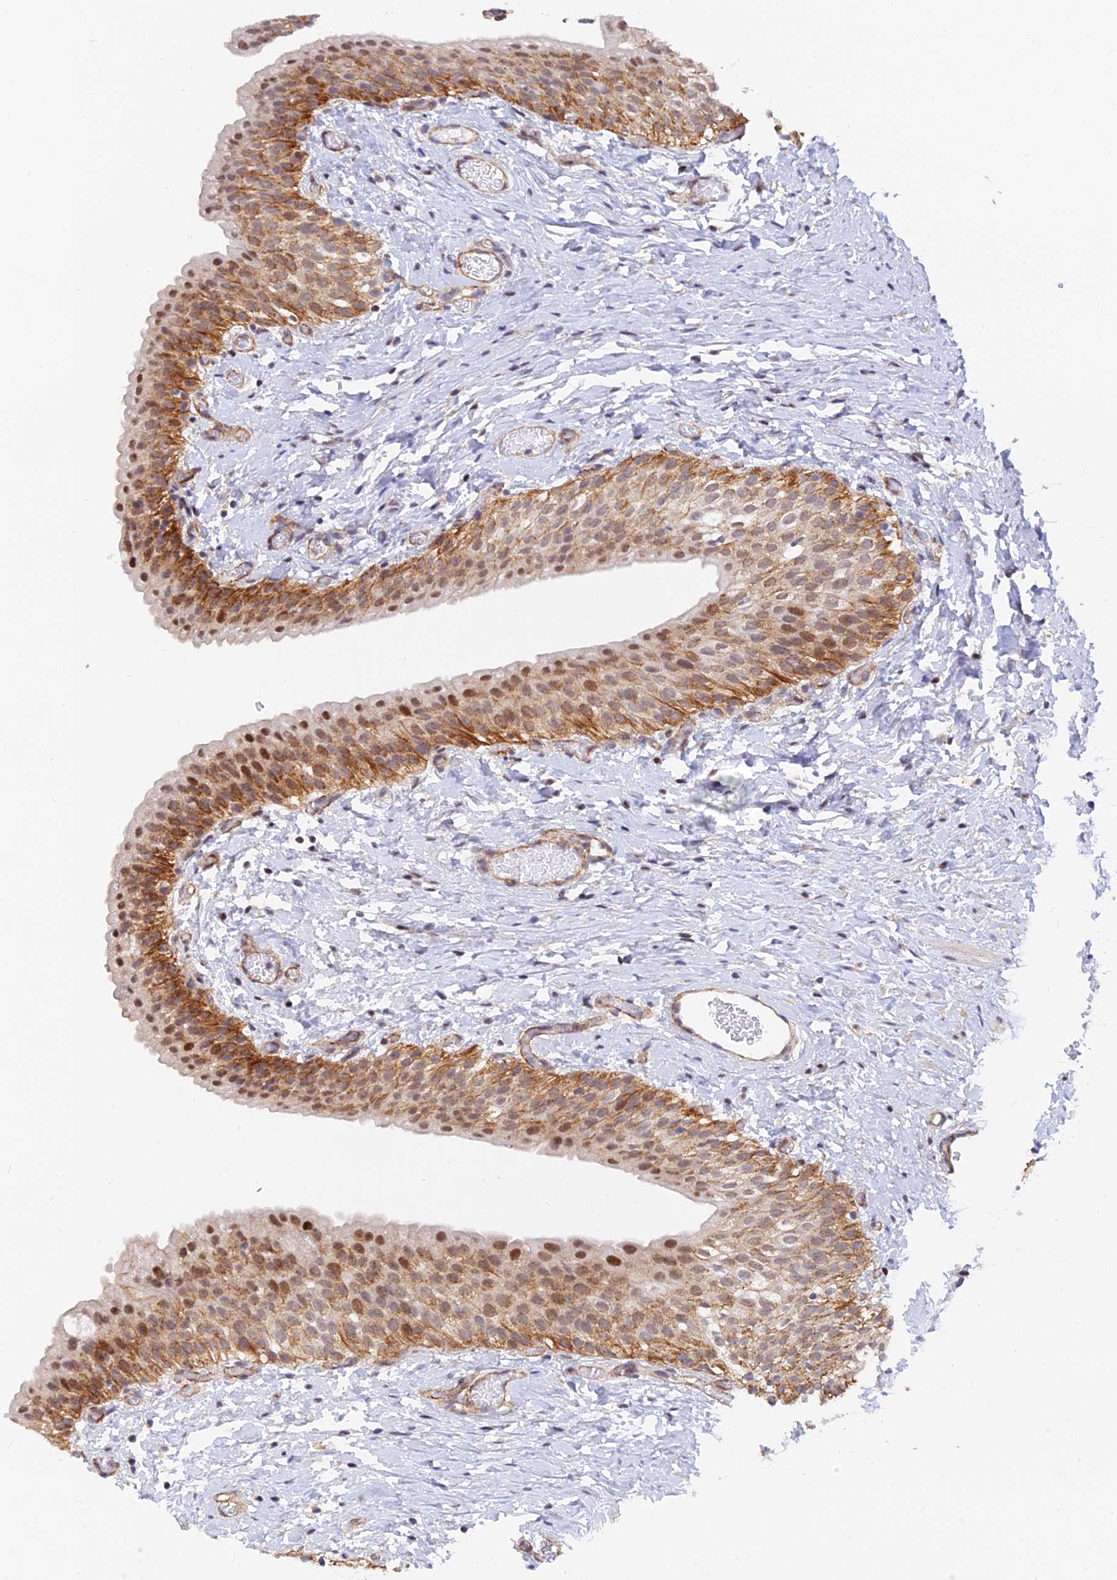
{"staining": {"intensity": "moderate", "quantity": ">75%", "location": "cytoplasmic/membranous,nuclear"}, "tissue": "urinary bladder", "cell_type": "Urothelial cells", "image_type": "normal", "snomed": [{"axis": "morphology", "description": "Normal tissue, NOS"}, {"axis": "topography", "description": "Urinary bladder"}], "caption": "This image reveals immunohistochemistry staining of benign urinary bladder, with medium moderate cytoplasmic/membranous,nuclear staining in about >75% of urothelial cells.", "gene": "VSTM2L", "patient": {"sex": "male", "age": 1}}